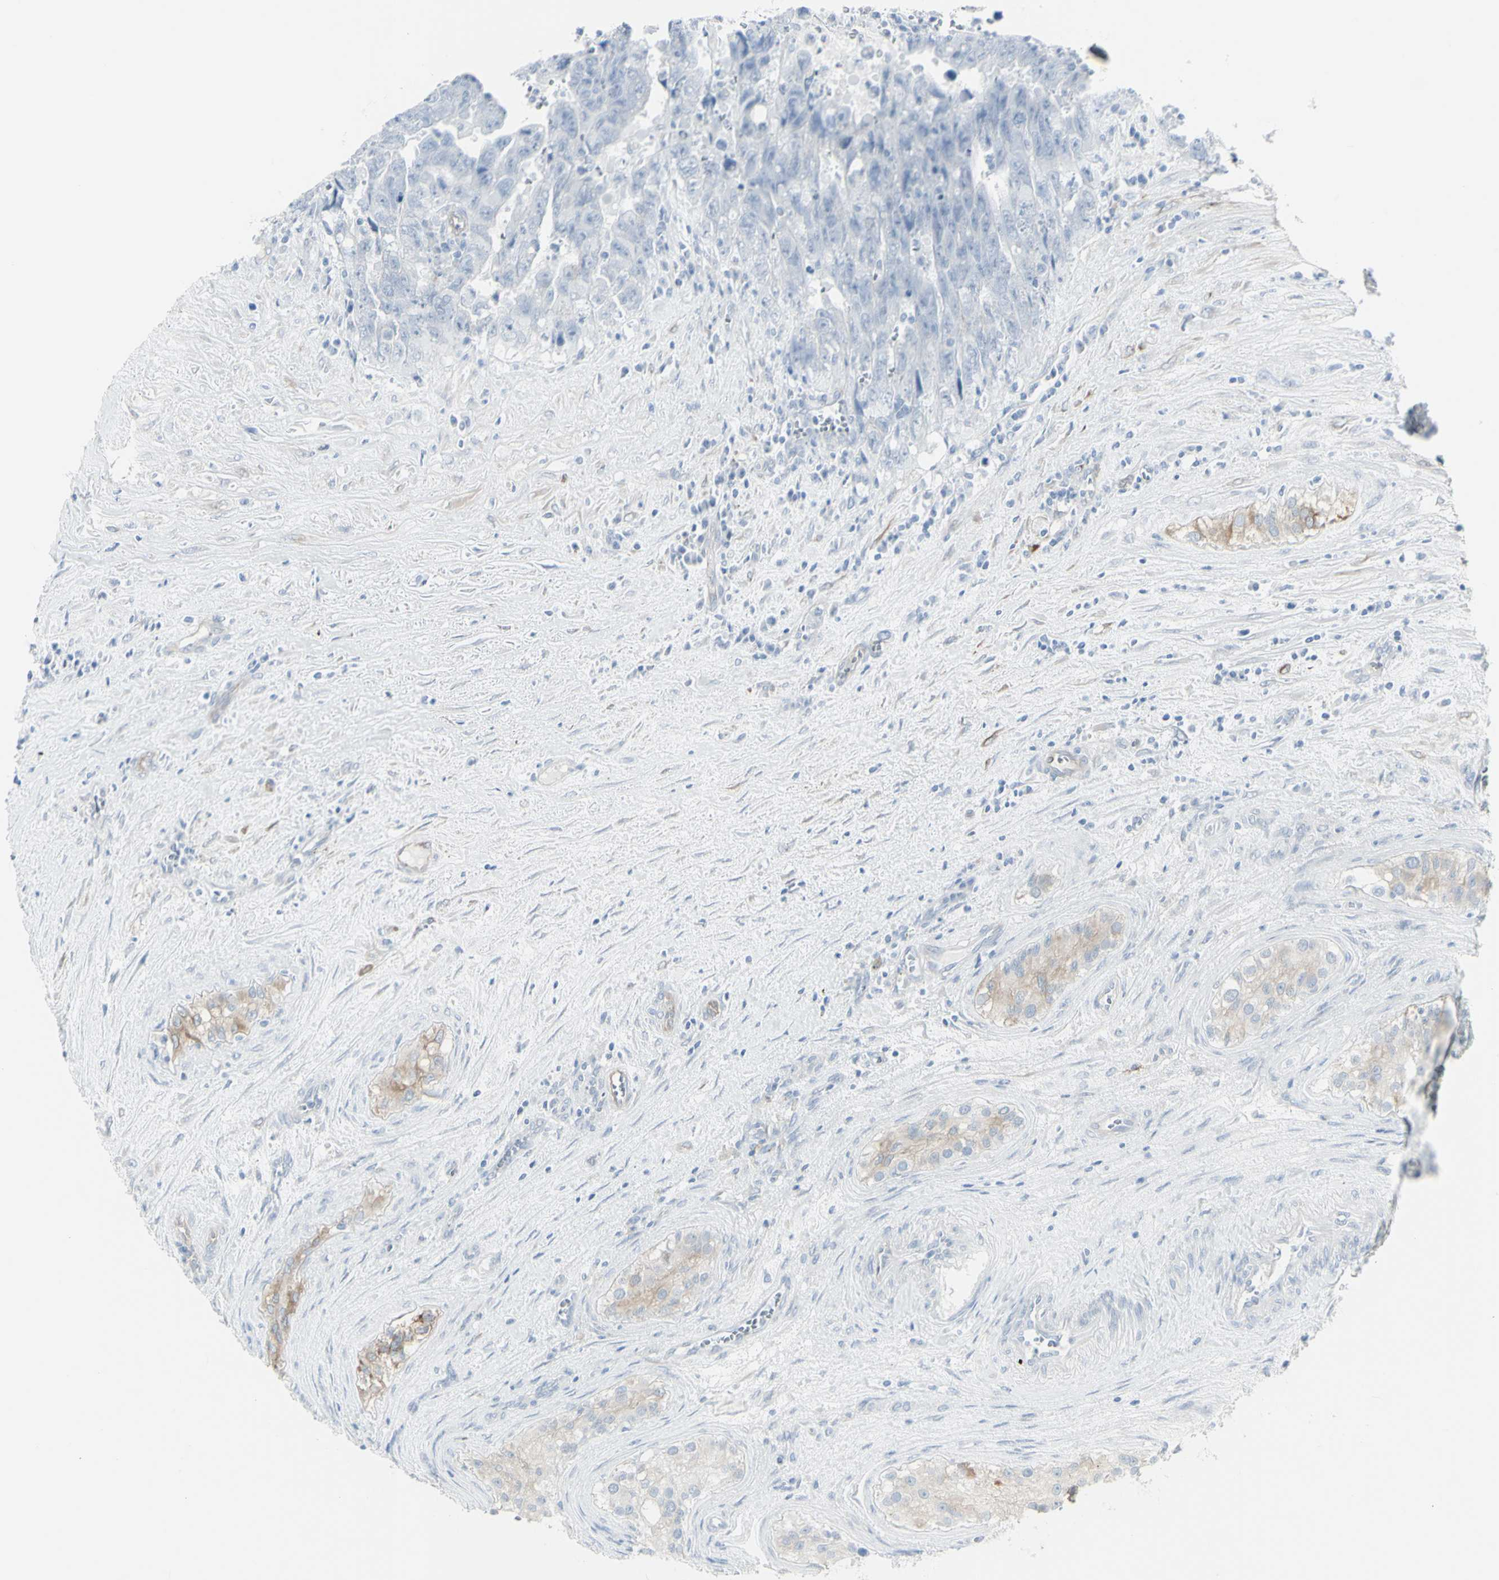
{"staining": {"intensity": "weak", "quantity": ">75%", "location": "cytoplasmic/membranous"}, "tissue": "testis cancer", "cell_type": "Tumor cells", "image_type": "cancer", "snomed": [{"axis": "morphology", "description": "Carcinoma, Embryonal, NOS"}, {"axis": "topography", "description": "Testis"}], "caption": "This image shows IHC staining of testis cancer (embryonal carcinoma), with low weak cytoplasmic/membranous positivity in approximately >75% of tumor cells.", "gene": "ENSG00000198211", "patient": {"sex": "male", "age": 28}}